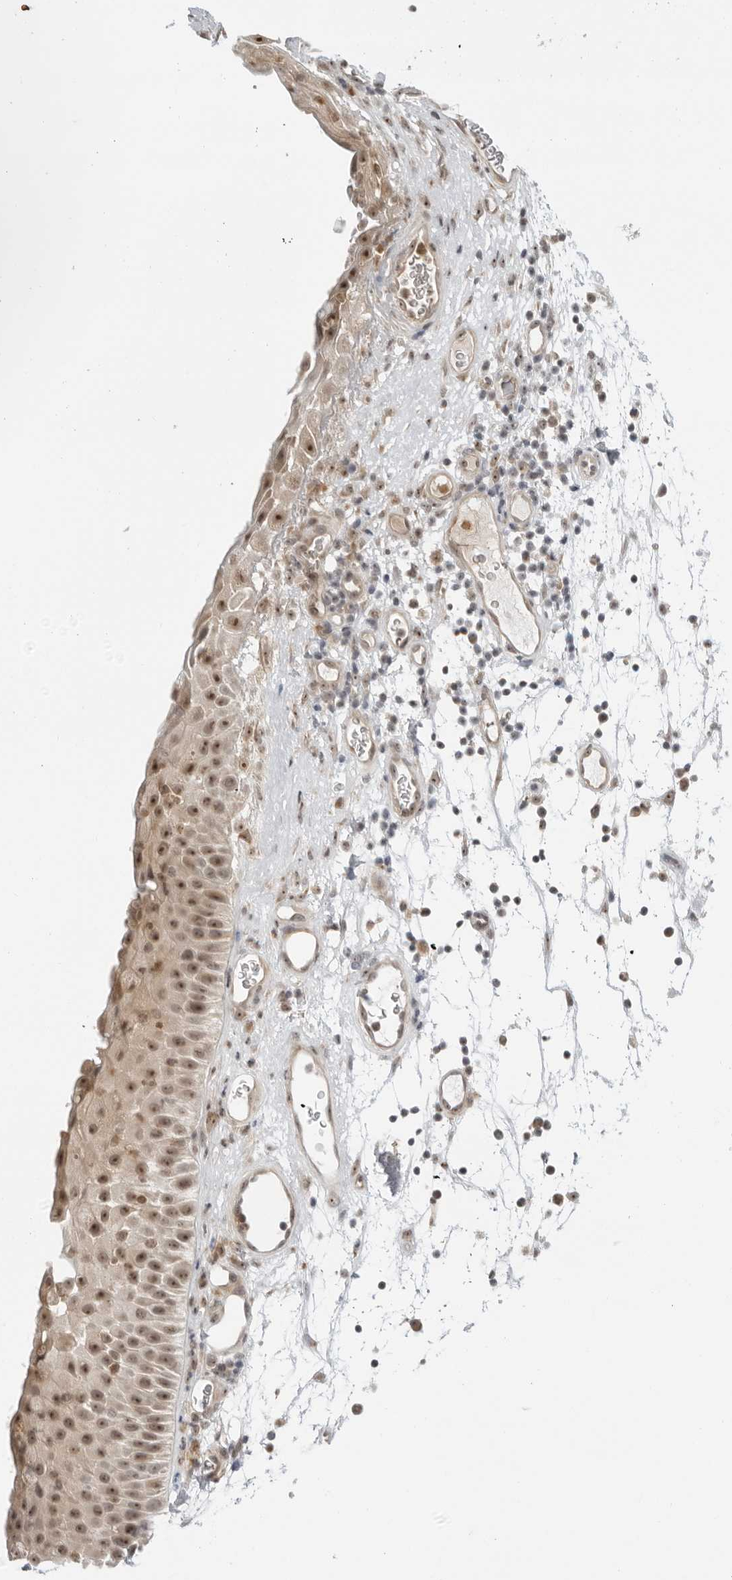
{"staining": {"intensity": "moderate", "quantity": ">75%", "location": "nuclear"}, "tissue": "nasopharynx", "cell_type": "Respiratory epithelial cells", "image_type": "normal", "snomed": [{"axis": "morphology", "description": "Normal tissue, NOS"}, {"axis": "topography", "description": "Nasopharynx"}], "caption": "Protein staining displays moderate nuclear positivity in about >75% of respiratory epithelial cells in normal nasopharynx. (brown staining indicates protein expression, while blue staining denotes nuclei).", "gene": "SUGCT", "patient": {"sex": "male", "age": 64}}